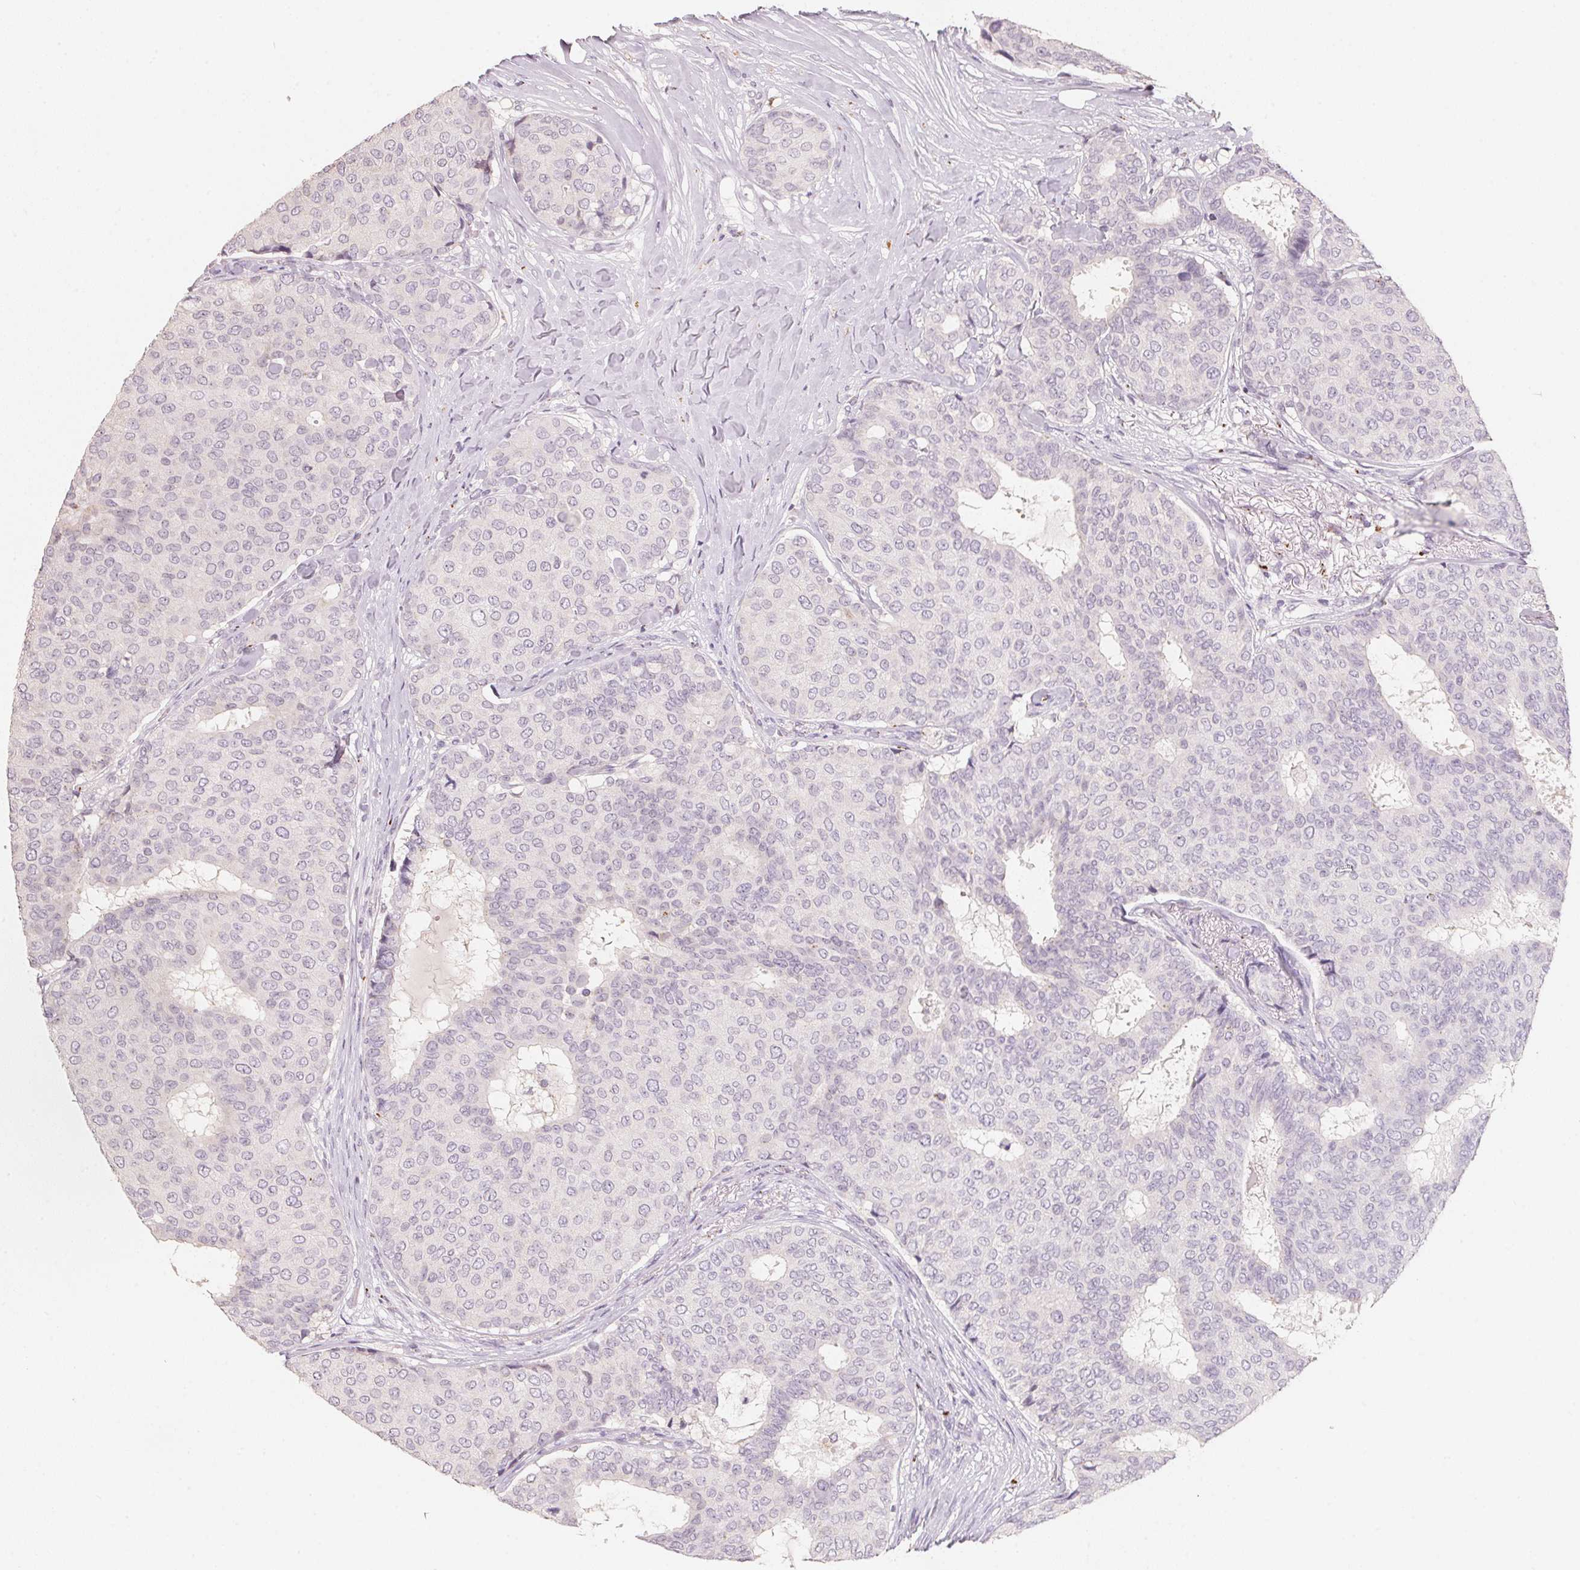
{"staining": {"intensity": "negative", "quantity": "none", "location": "none"}, "tissue": "breast cancer", "cell_type": "Tumor cells", "image_type": "cancer", "snomed": [{"axis": "morphology", "description": "Duct carcinoma"}, {"axis": "topography", "description": "Breast"}], "caption": "Protein analysis of infiltrating ductal carcinoma (breast) shows no significant positivity in tumor cells. (Brightfield microscopy of DAB (3,3'-diaminobenzidine) immunohistochemistry (IHC) at high magnification).", "gene": "TREH", "patient": {"sex": "female", "age": 75}}